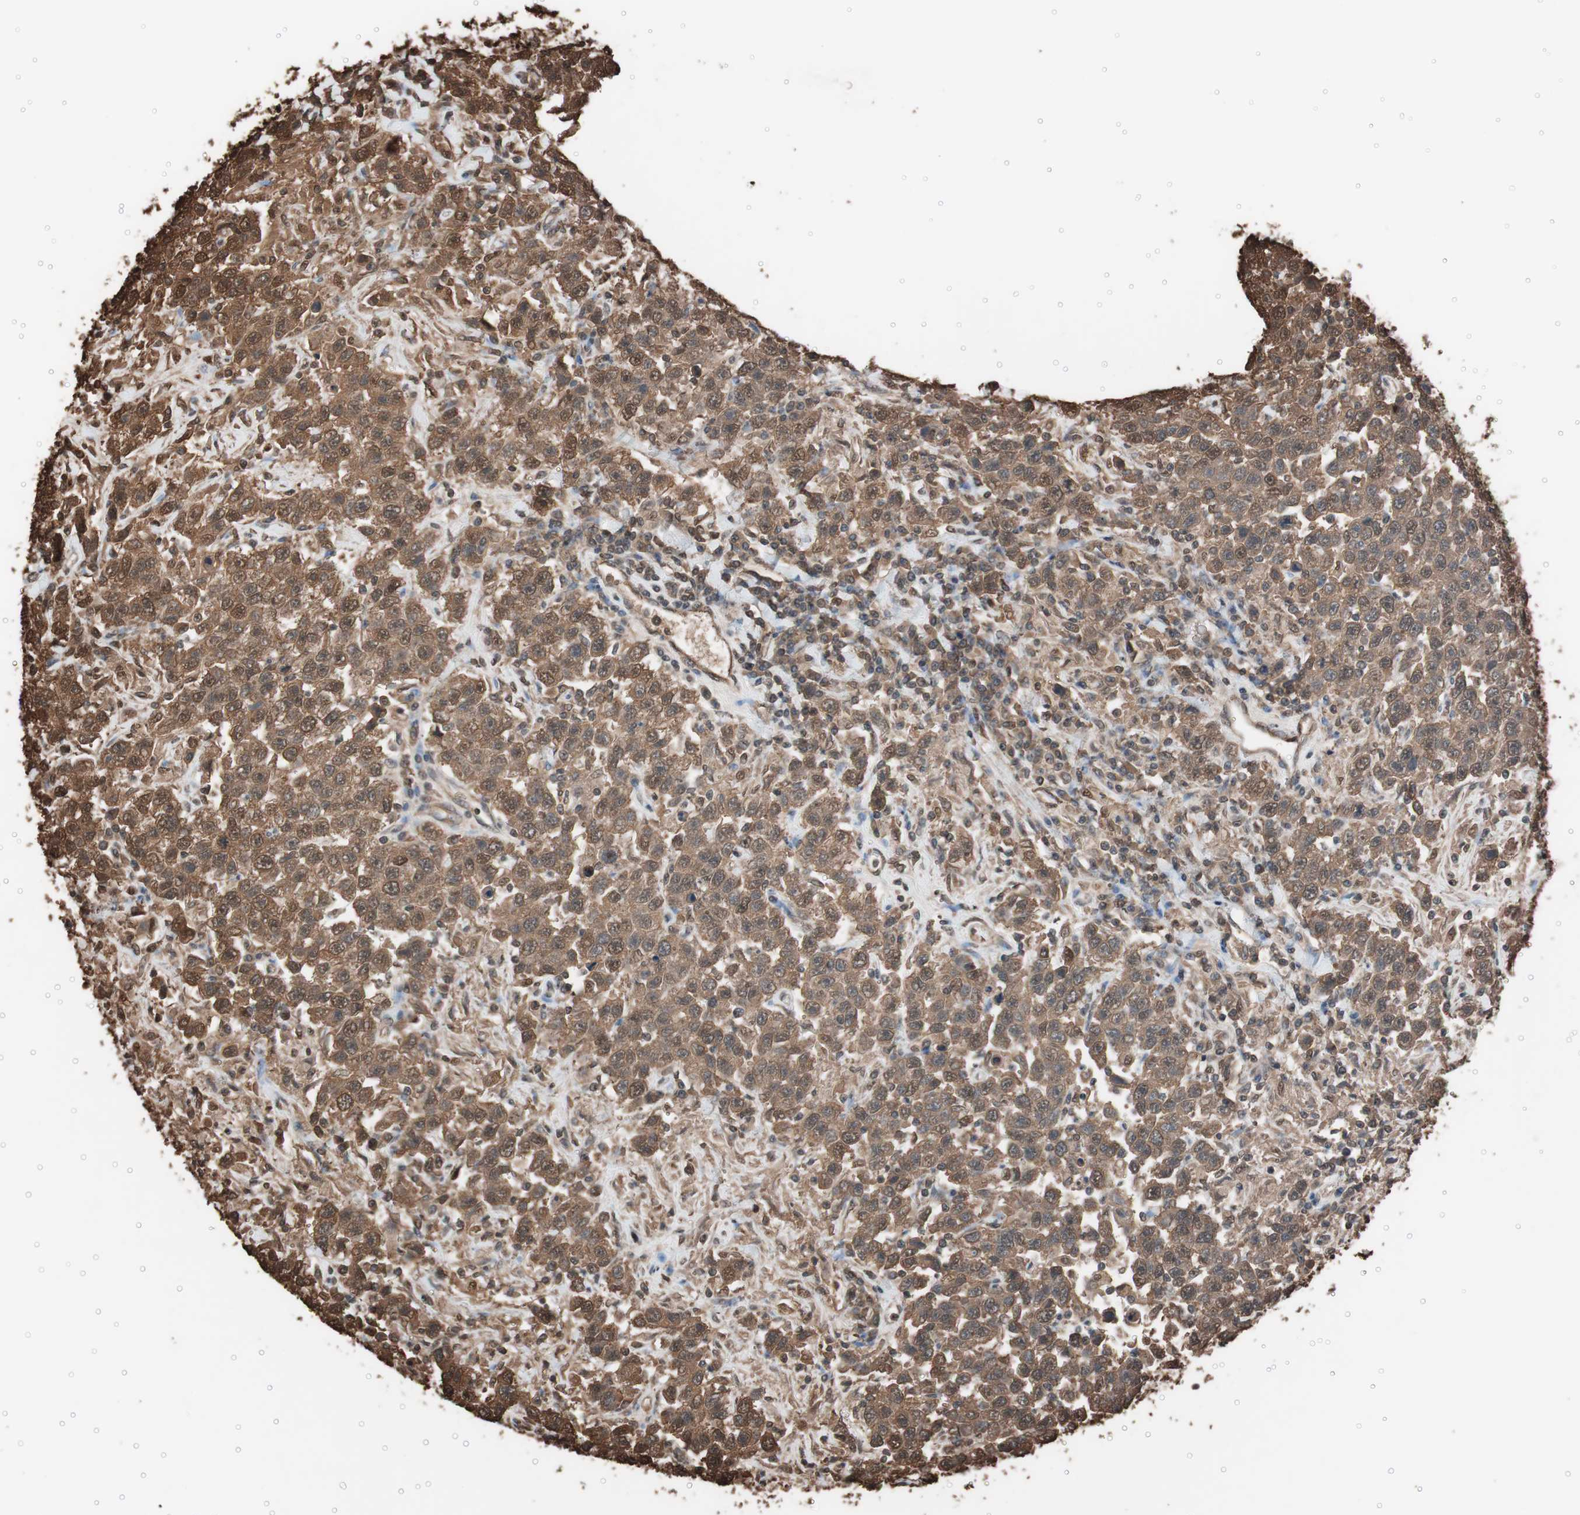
{"staining": {"intensity": "moderate", "quantity": ">75%", "location": "cytoplasmic/membranous,nuclear"}, "tissue": "testis cancer", "cell_type": "Tumor cells", "image_type": "cancer", "snomed": [{"axis": "morphology", "description": "Seminoma, NOS"}, {"axis": "topography", "description": "Testis"}], "caption": "Tumor cells demonstrate medium levels of moderate cytoplasmic/membranous and nuclear staining in approximately >75% of cells in human testis seminoma.", "gene": "CALM2", "patient": {"sex": "male", "age": 41}}